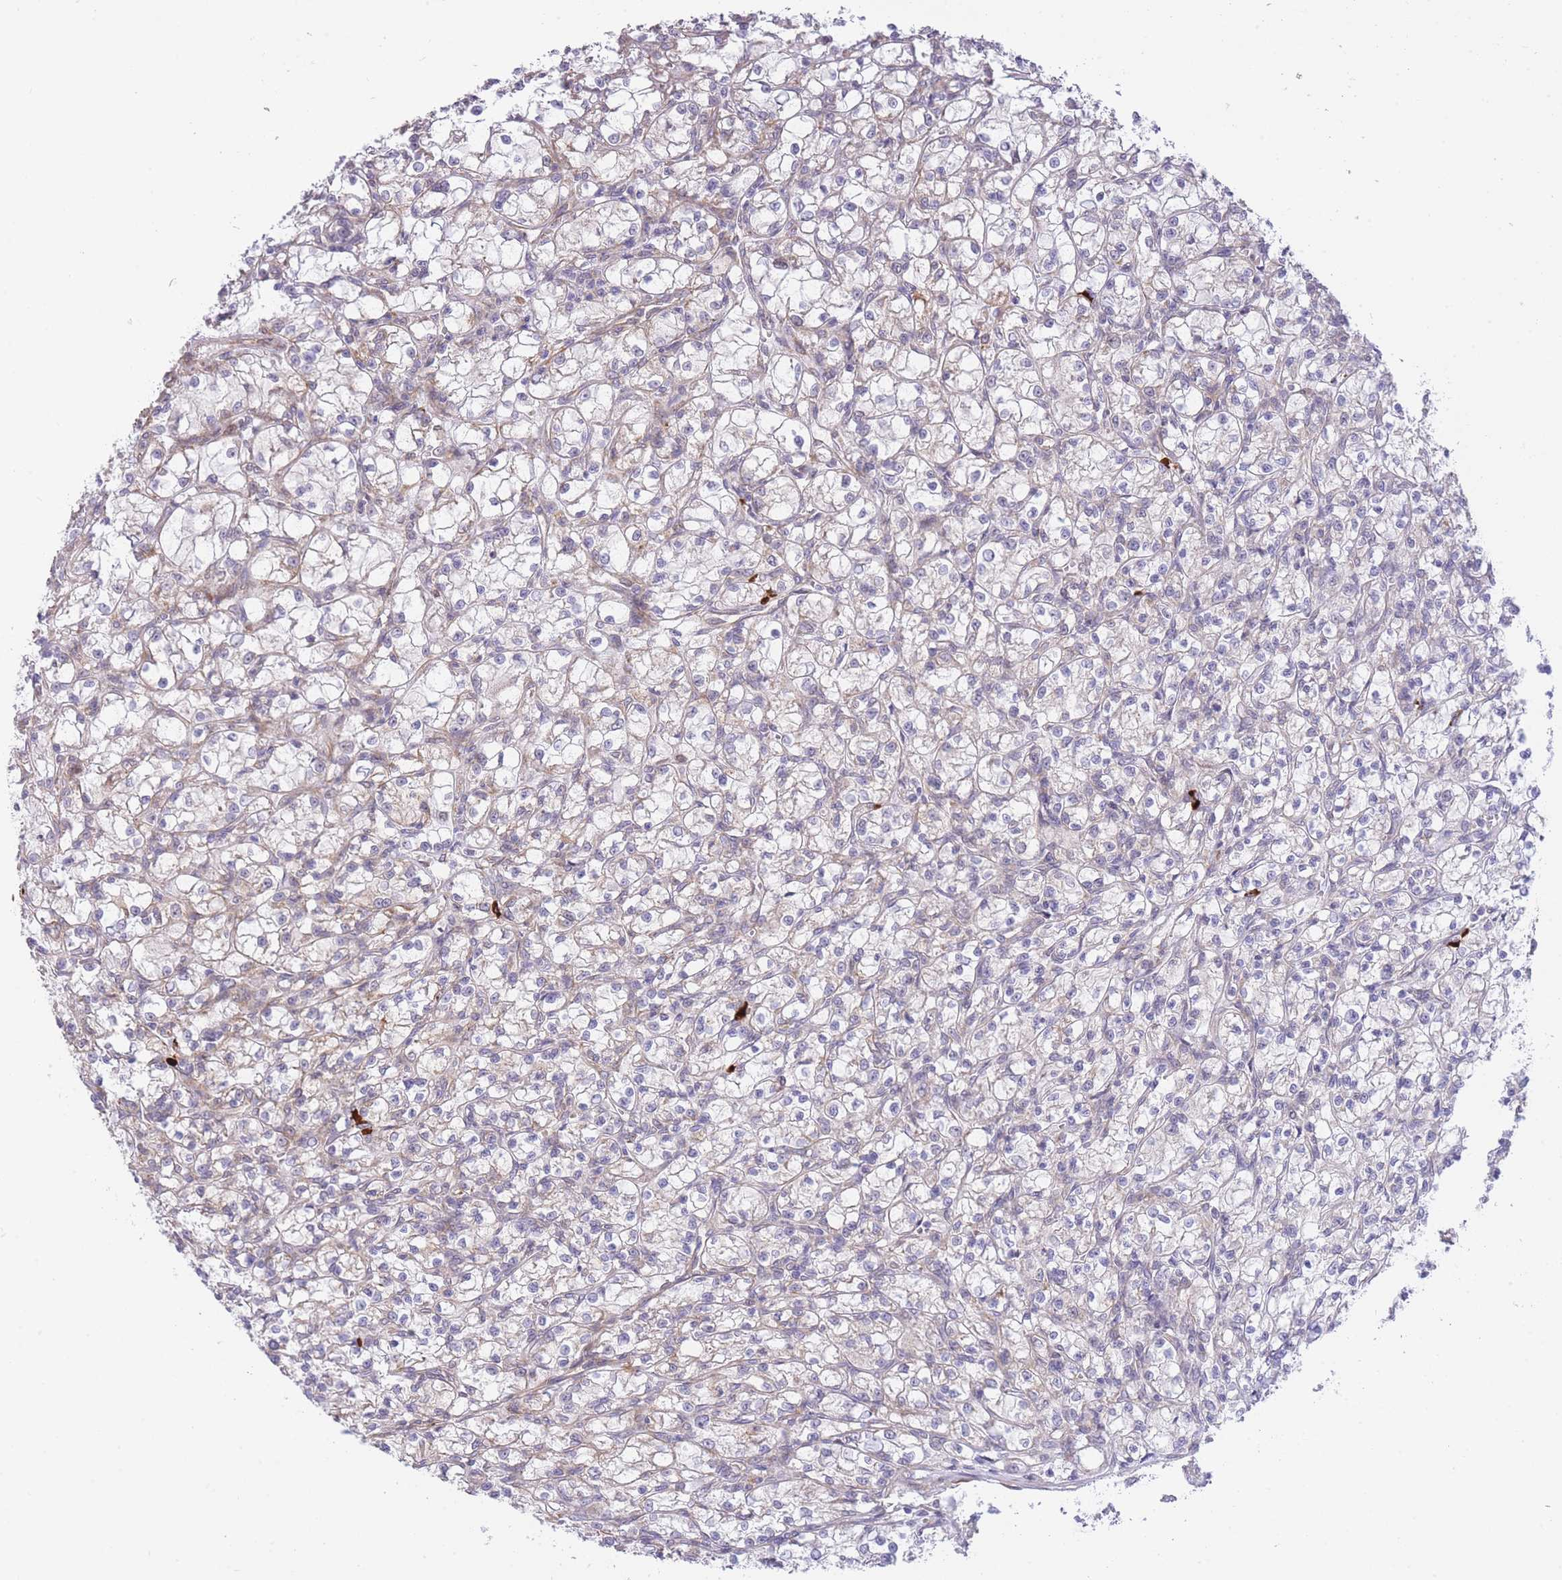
{"staining": {"intensity": "negative", "quantity": "none", "location": "none"}, "tissue": "renal cancer", "cell_type": "Tumor cells", "image_type": "cancer", "snomed": [{"axis": "morphology", "description": "Adenocarcinoma, NOS"}, {"axis": "topography", "description": "Kidney"}], "caption": "IHC image of renal adenocarcinoma stained for a protein (brown), which shows no expression in tumor cells.", "gene": "EXOSC8", "patient": {"sex": "female", "age": 59}}